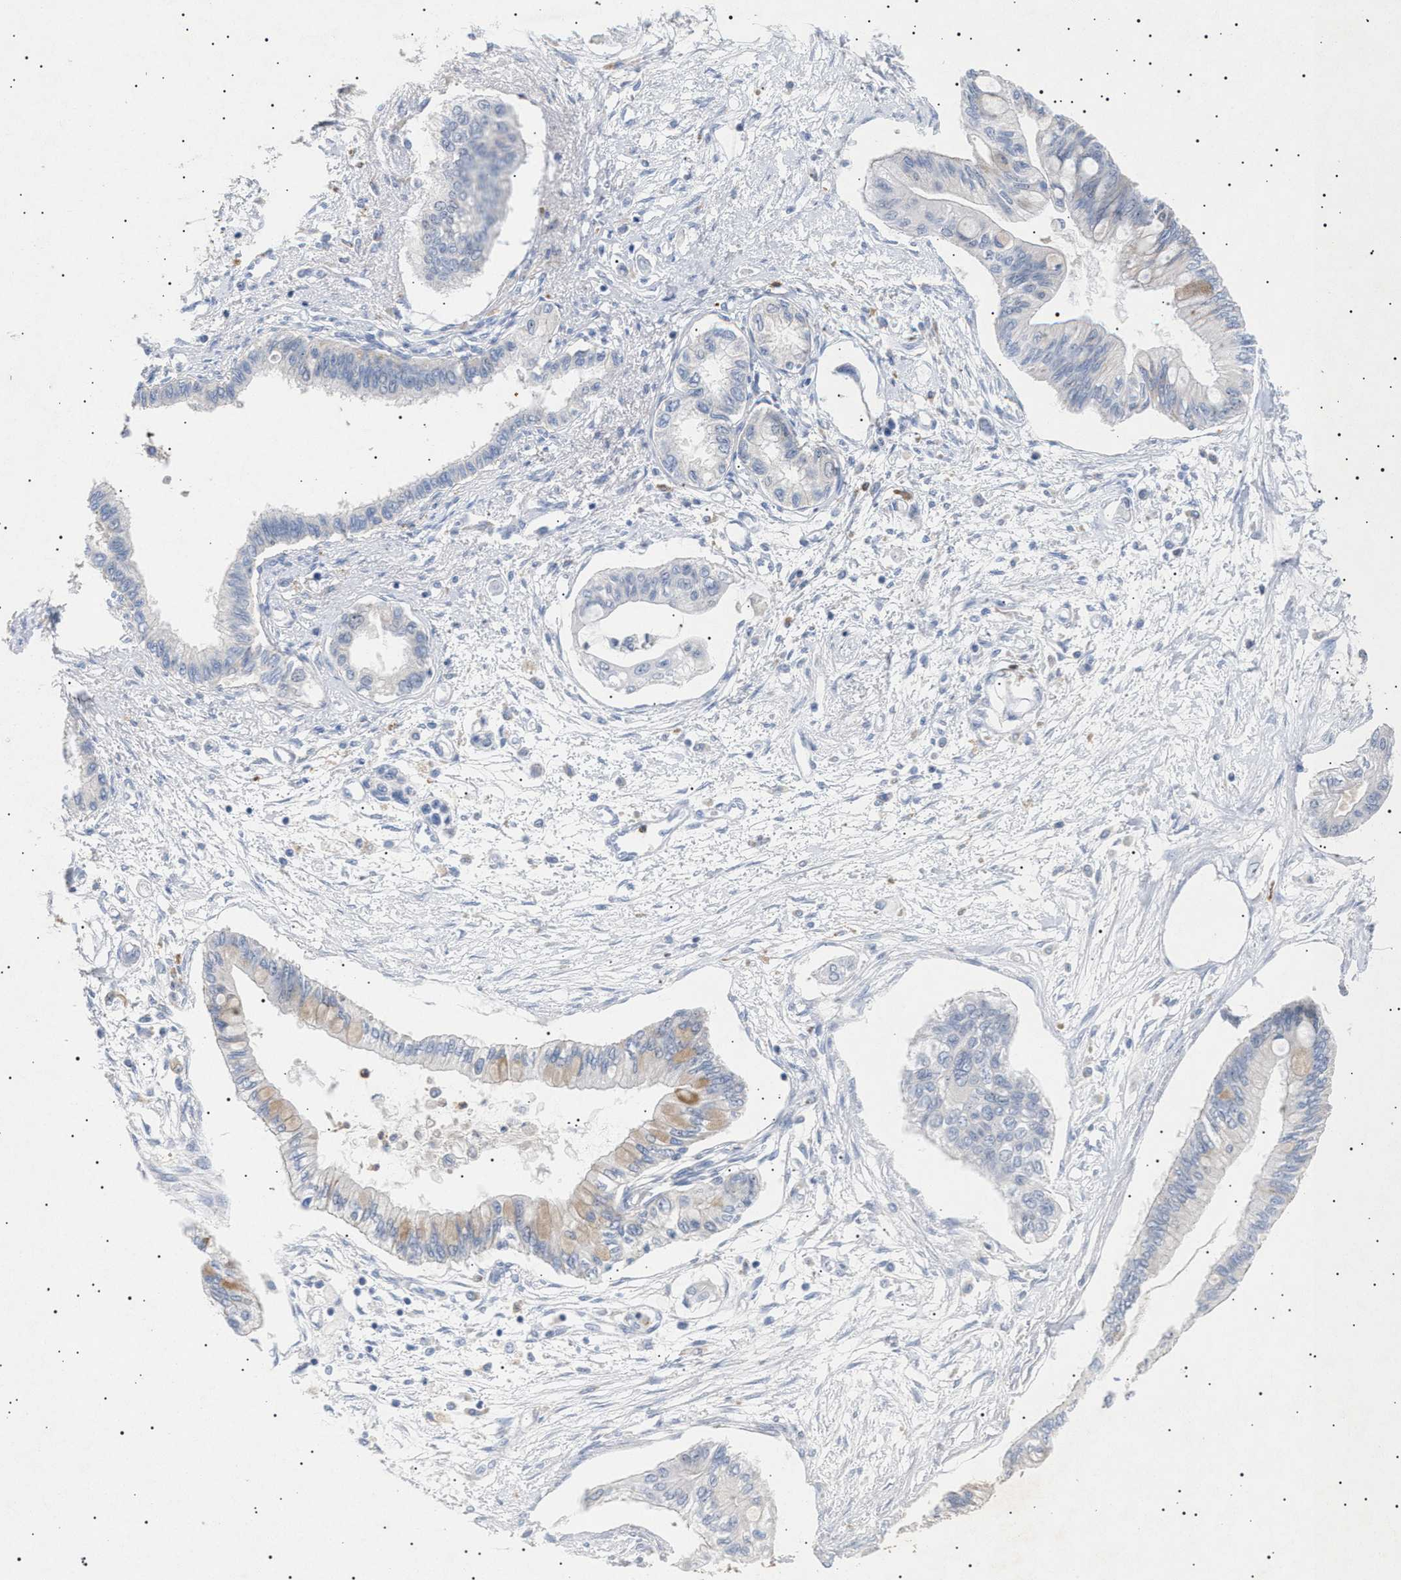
{"staining": {"intensity": "weak", "quantity": "<25%", "location": "cytoplasmic/membranous"}, "tissue": "pancreatic cancer", "cell_type": "Tumor cells", "image_type": "cancer", "snomed": [{"axis": "morphology", "description": "Adenocarcinoma, NOS"}, {"axis": "topography", "description": "Pancreas"}], "caption": "This micrograph is of adenocarcinoma (pancreatic) stained with immunohistochemistry to label a protein in brown with the nuclei are counter-stained blue. There is no staining in tumor cells.", "gene": "SIRT5", "patient": {"sex": "female", "age": 77}}